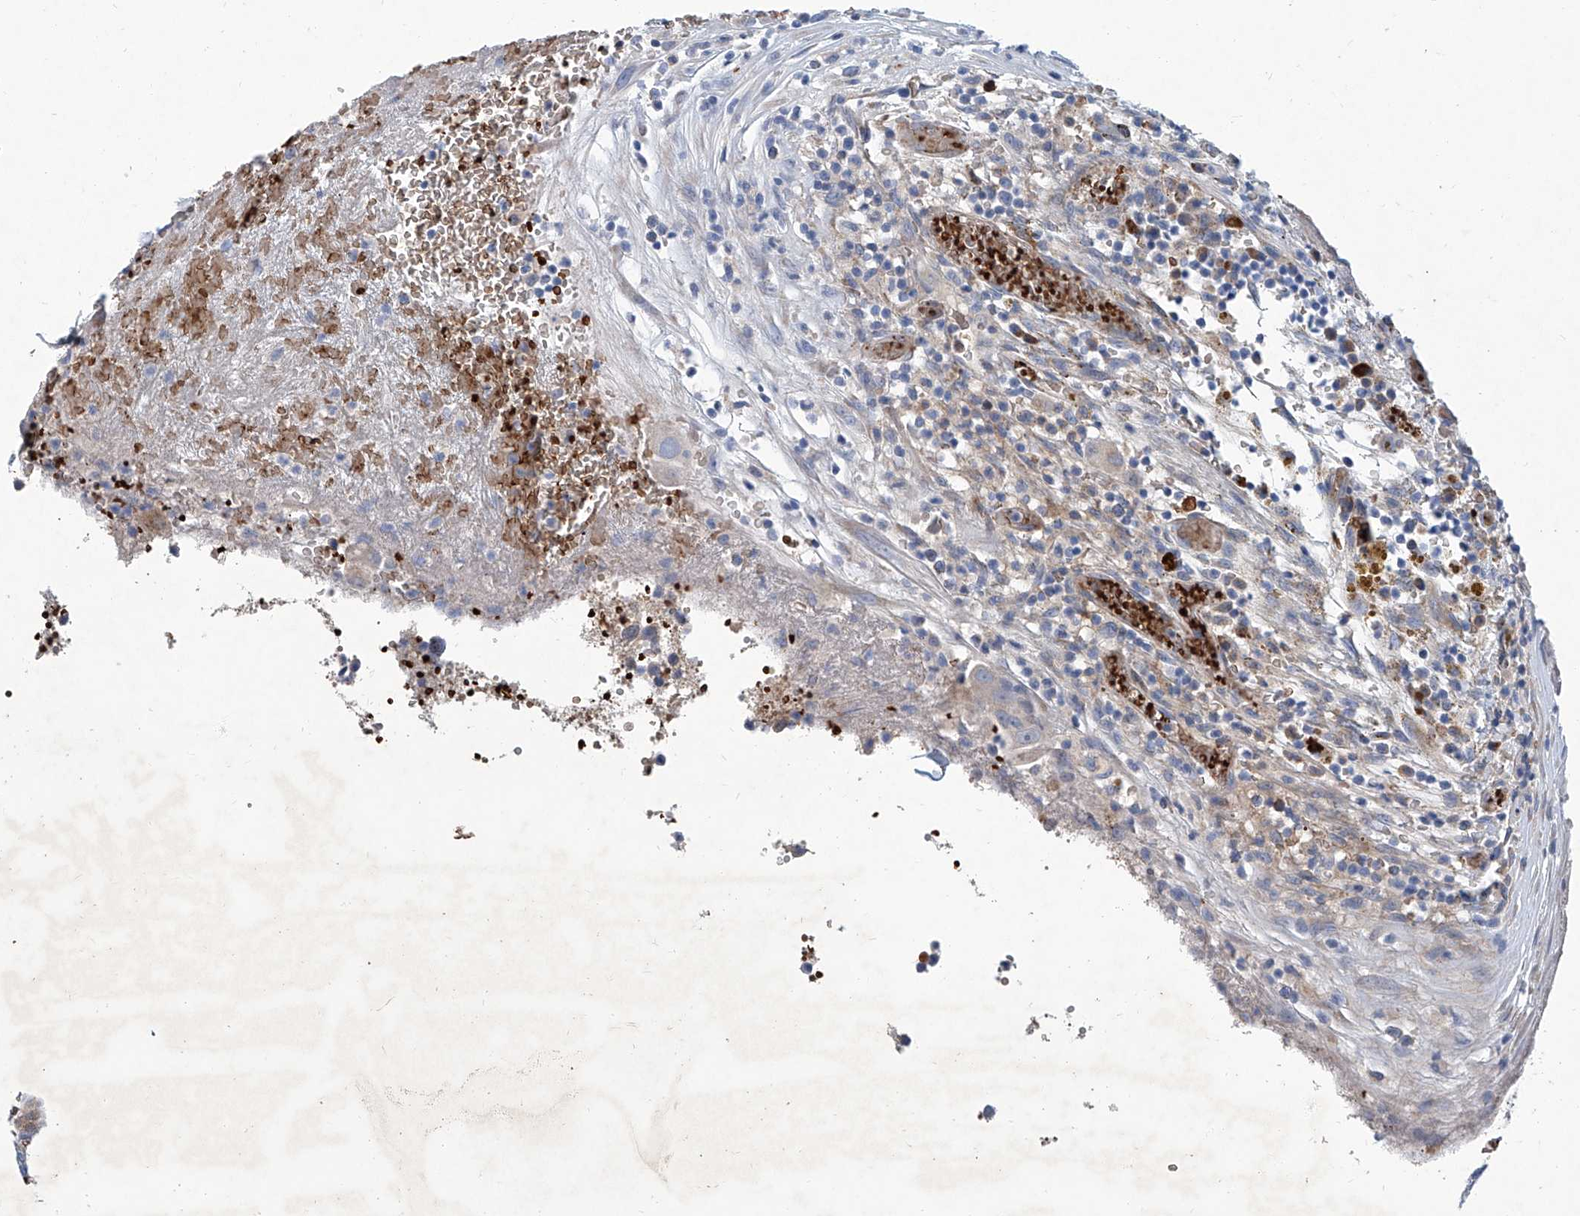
{"staining": {"intensity": "negative", "quantity": "none", "location": "none"}, "tissue": "thyroid cancer", "cell_type": "Tumor cells", "image_type": "cancer", "snomed": [{"axis": "morphology", "description": "Papillary adenocarcinoma, NOS"}, {"axis": "topography", "description": "Thyroid gland"}], "caption": "Immunohistochemistry histopathology image of neoplastic tissue: thyroid cancer stained with DAB (3,3'-diaminobenzidine) reveals no significant protein staining in tumor cells.", "gene": "FPR2", "patient": {"sex": "male", "age": 77}}